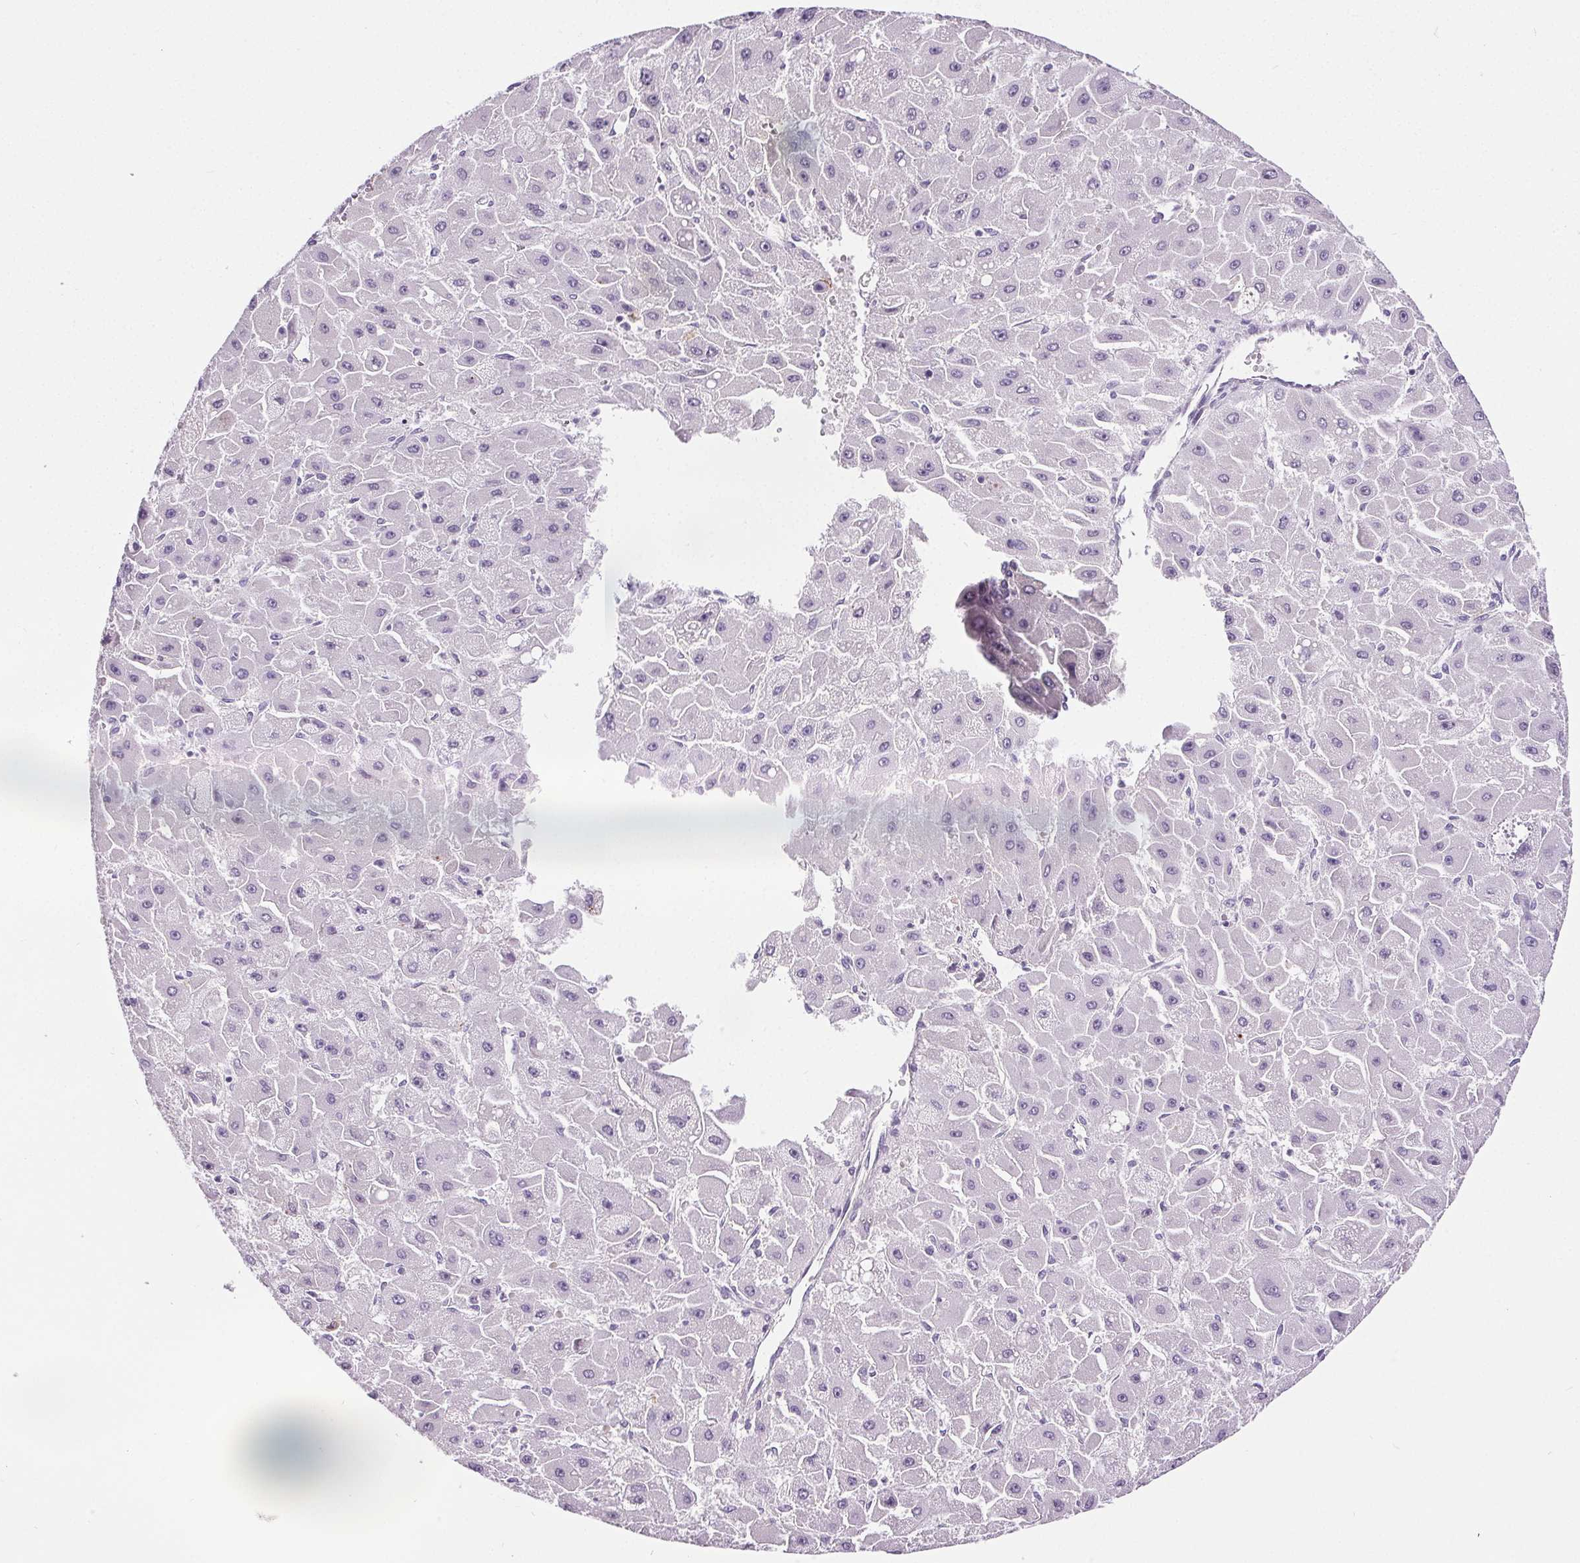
{"staining": {"intensity": "negative", "quantity": "none", "location": "none"}, "tissue": "liver cancer", "cell_type": "Tumor cells", "image_type": "cancer", "snomed": [{"axis": "morphology", "description": "Carcinoma, Hepatocellular, NOS"}, {"axis": "topography", "description": "Liver"}], "caption": "Tumor cells show no significant protein expression in liver cancer (hepatocellular carcinoma). The staining was performed using DAB to visualize the protein expression in brown, while the nuclei were stained in blue with hematoxylin (Magnification: 20x).", "gene": "CD5L", "patient": {"sex": "female", "age": 25}}